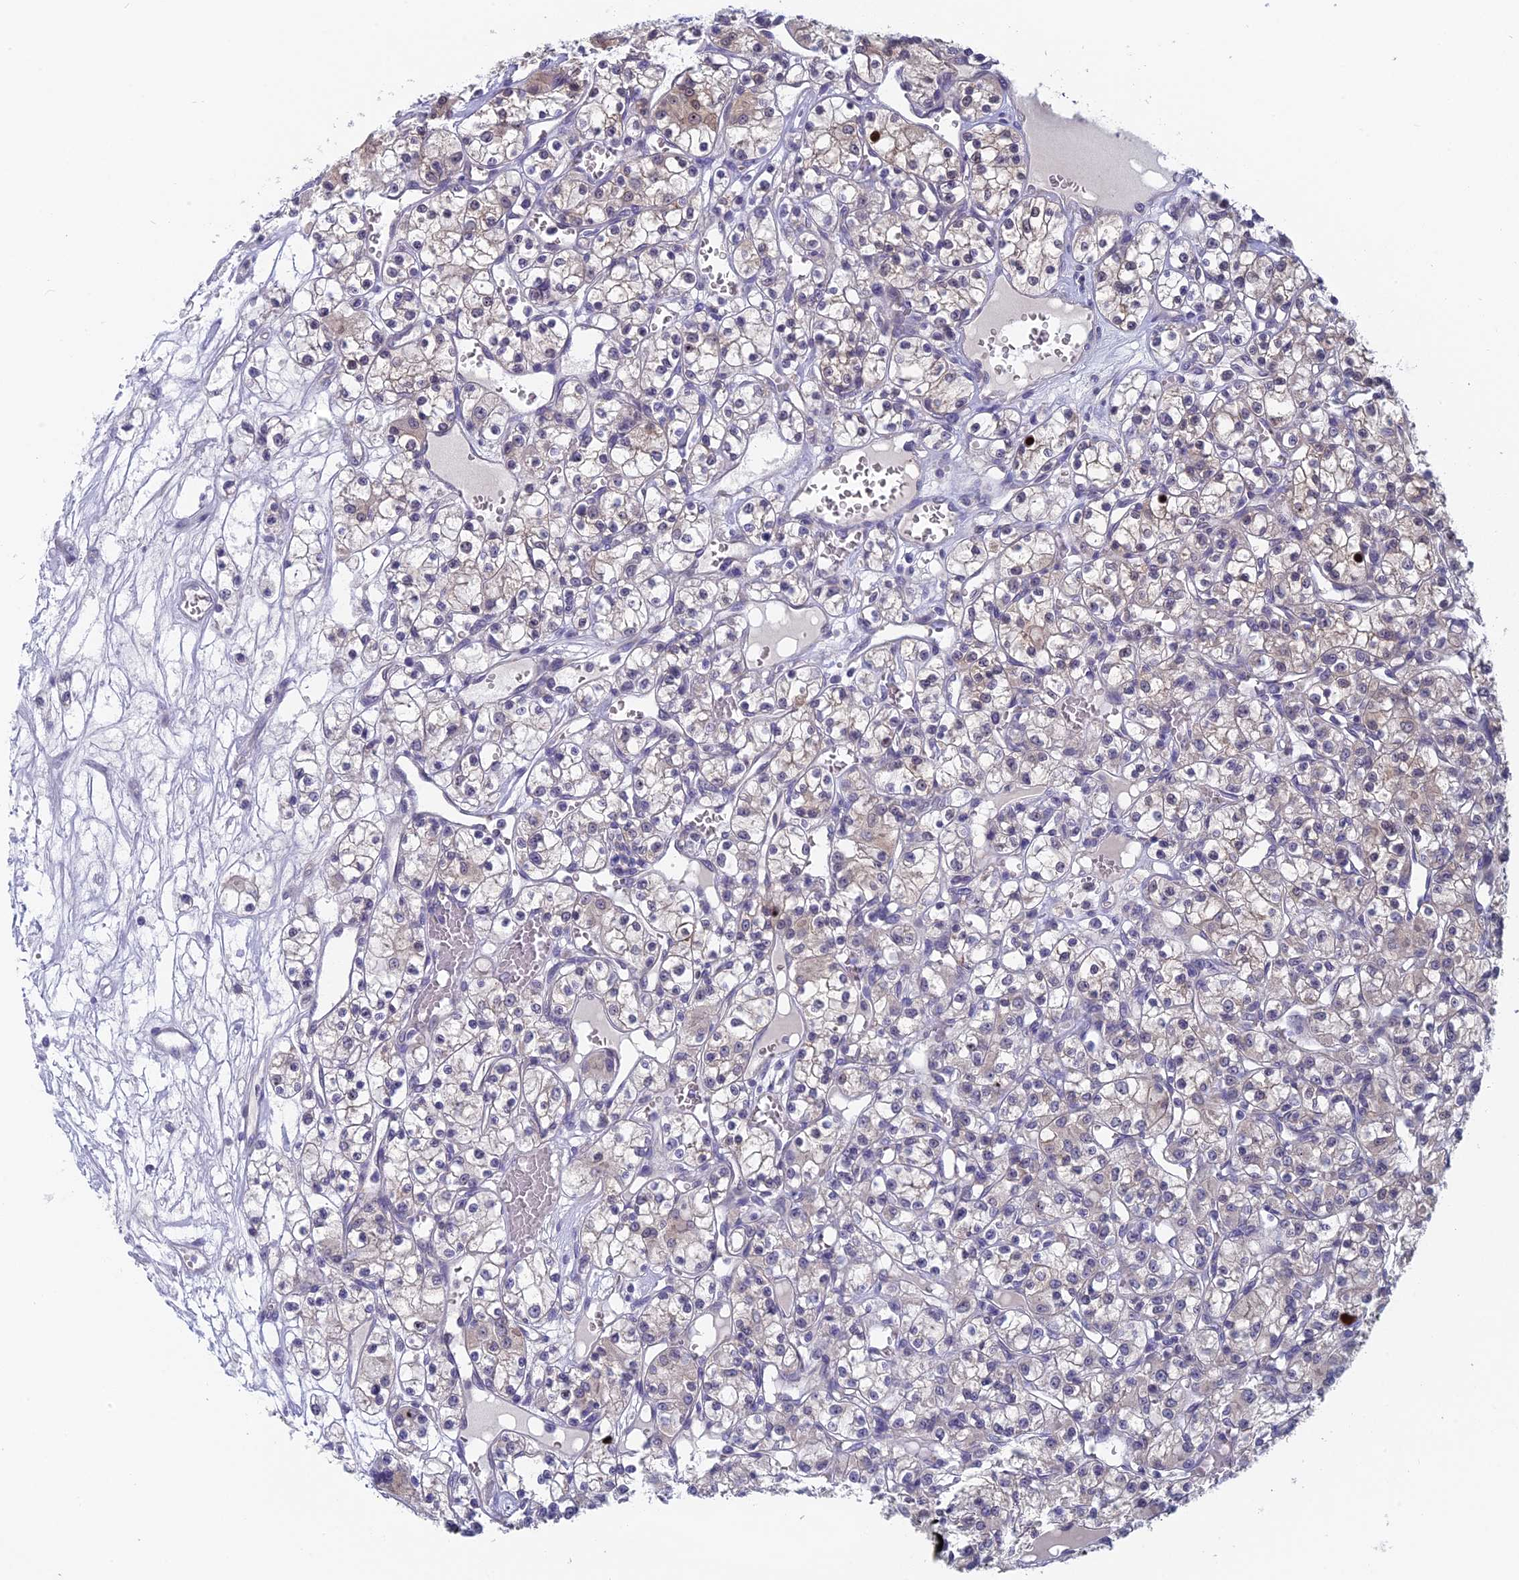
{"staining": {"intensity": "negative", "quantity": "none", "location": "none"}, "tissue": "renal cancer", "cell_type": "Tumor cells", "image_type": "cancer", "snomed": [{"axis": "morphology", "description": "Adenocarcinoma, NOS"}, {"axis": "topography", "description": "Kidney"}], "caption": "There is no significant staining in tumor cells of renal cancer (adenocarcinoma).", "gene": "MRI1", "patient": {"sex": "female", "age": 59}}